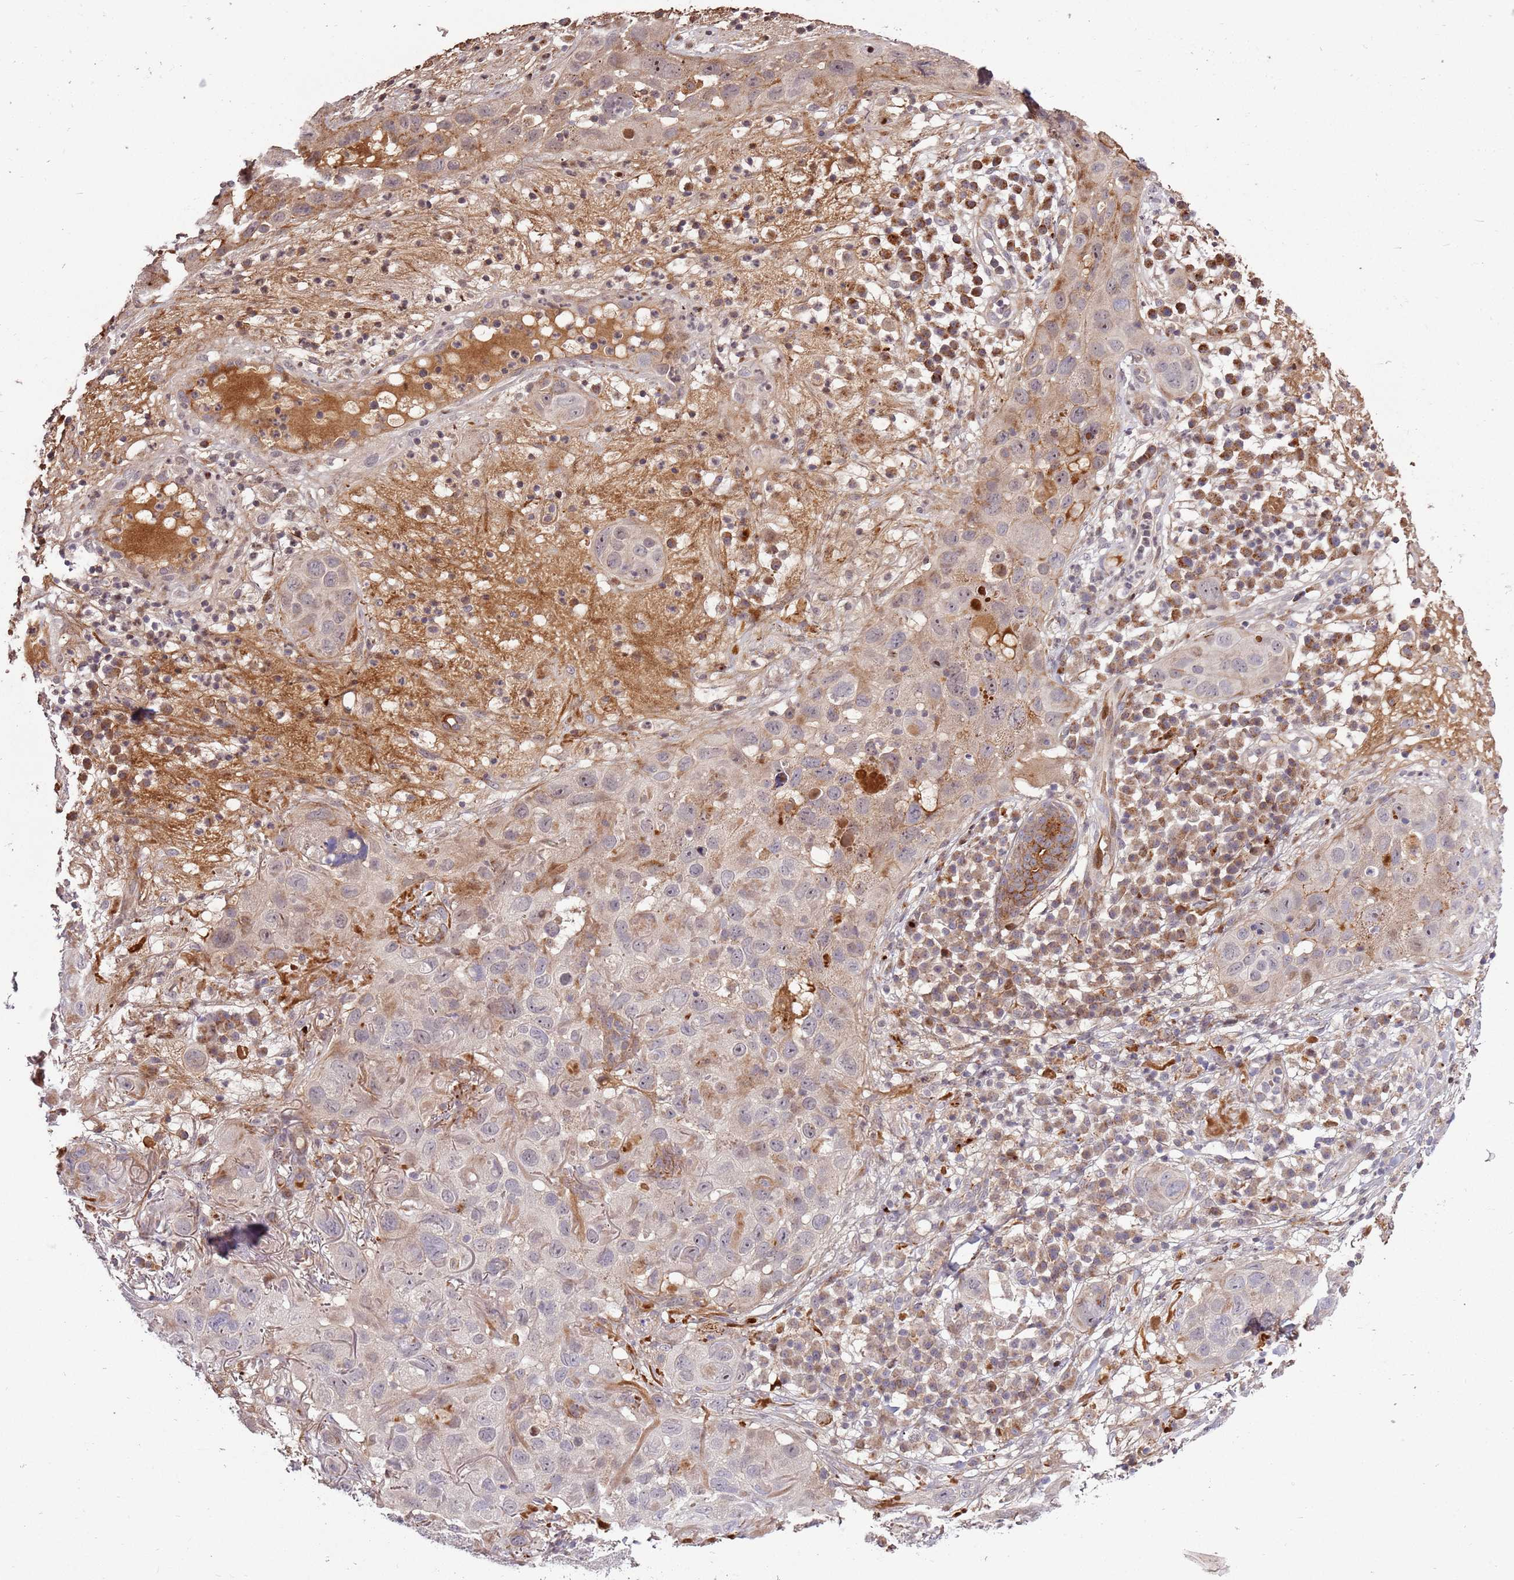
{"staining": {"intensity": "weak", "quantity": "<25%", "location": "cytoplasmic/membranous"}, "tissue": "skin cancer", "cell_type": "Tumor cells", "image_type": "cancer", "snomed": [{"axis": "morphology", "description": "Squamous cell carcinoma in situ, NOS"}, {"axis": "morphology", "description": "Squamous cell carcinoma, NOS"}, {"axis": "topography", "description": "Skin"}], "caption": "The IHC image has no significant staining in tumor cells of squamous cell carcinoma in situ (skin) tissue. (Brightfield microscopy of DAB IHC at high magnification).", "gene": "RHBDL1", "patient": {"sex": "male", "age": 93}}